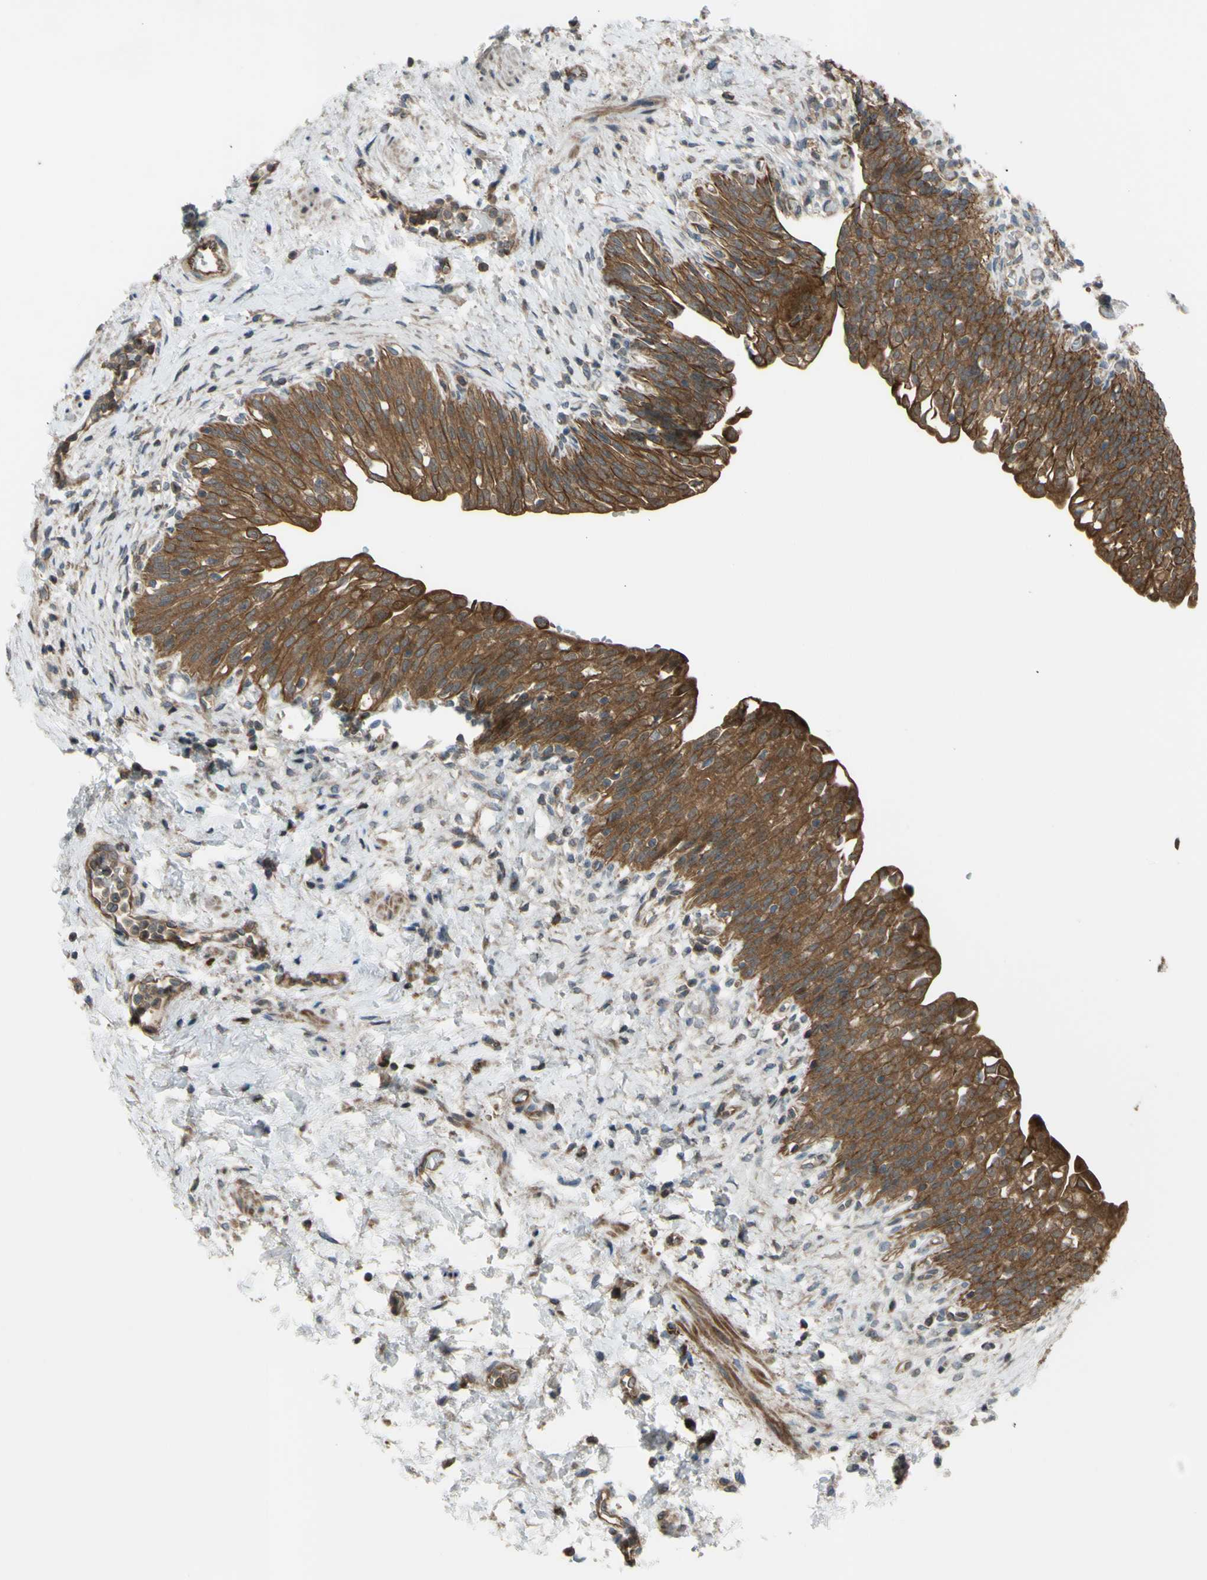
{"staining": {"intensity": "strong", "quantity": ">75%", "location": "cytoplasmic/membranous"}, "tissue": "urinary bladder", "cell_type": "Urothelial cells", "image_type": "normal", "snomed": [{"axis": "morphology", "description": "Normal tissue, NOS"}, {"axis": "topography", "description": "Urinary bladder"}], "caption": "The photomicrograph exhibits staining of unremarkable urinary bladder, revealing strong cytoplasmic/membranous protein positivity (brown color) within urothelial cells.", "gene": "FLII", "patient": {"sex": "male", "age": 55}}